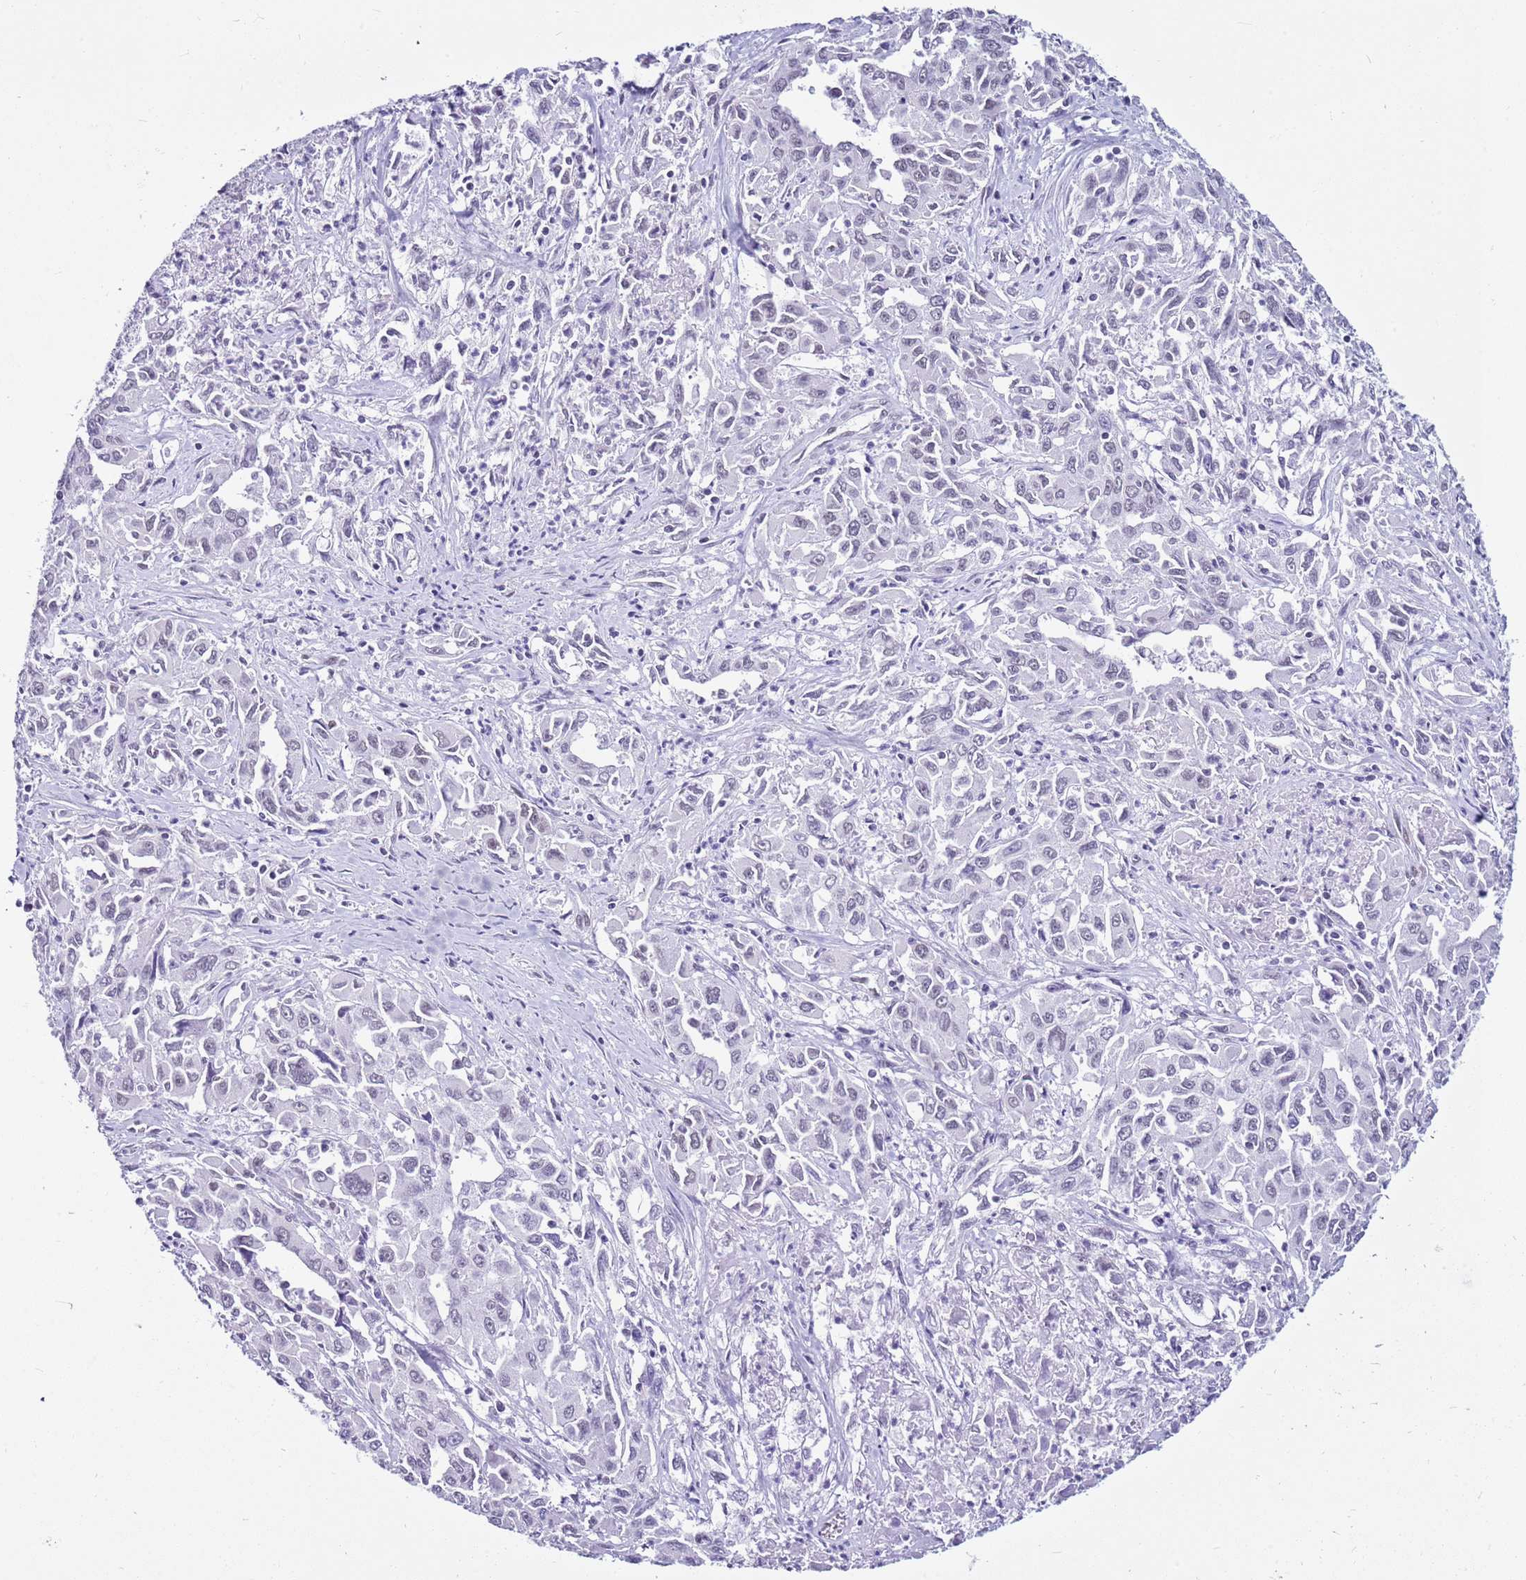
{"staining": {"intensity": "negative", "quantity": "none", "location": "none"}, "tissue": "liver cancer", "cell_type": "Tumor cells", "image_type": "cancer", "snomed": [{"axis": "morphology", "description": "Carcinoma, Hepatocellular, NOS"}, {"axis": "topography", "description": "Liver"}], "caption": "A high-resolution histopathology image shows IHC staining of liver cancer, which shows no significant expression in tumor cells. Brightfield microscopy of immunohistochemistry (IHC) stained with DAB (brown) and hematoxylin (blue), captured at high magnification.", "gene": "DHX15", "patient": {"sex": "male", "age": 63}}